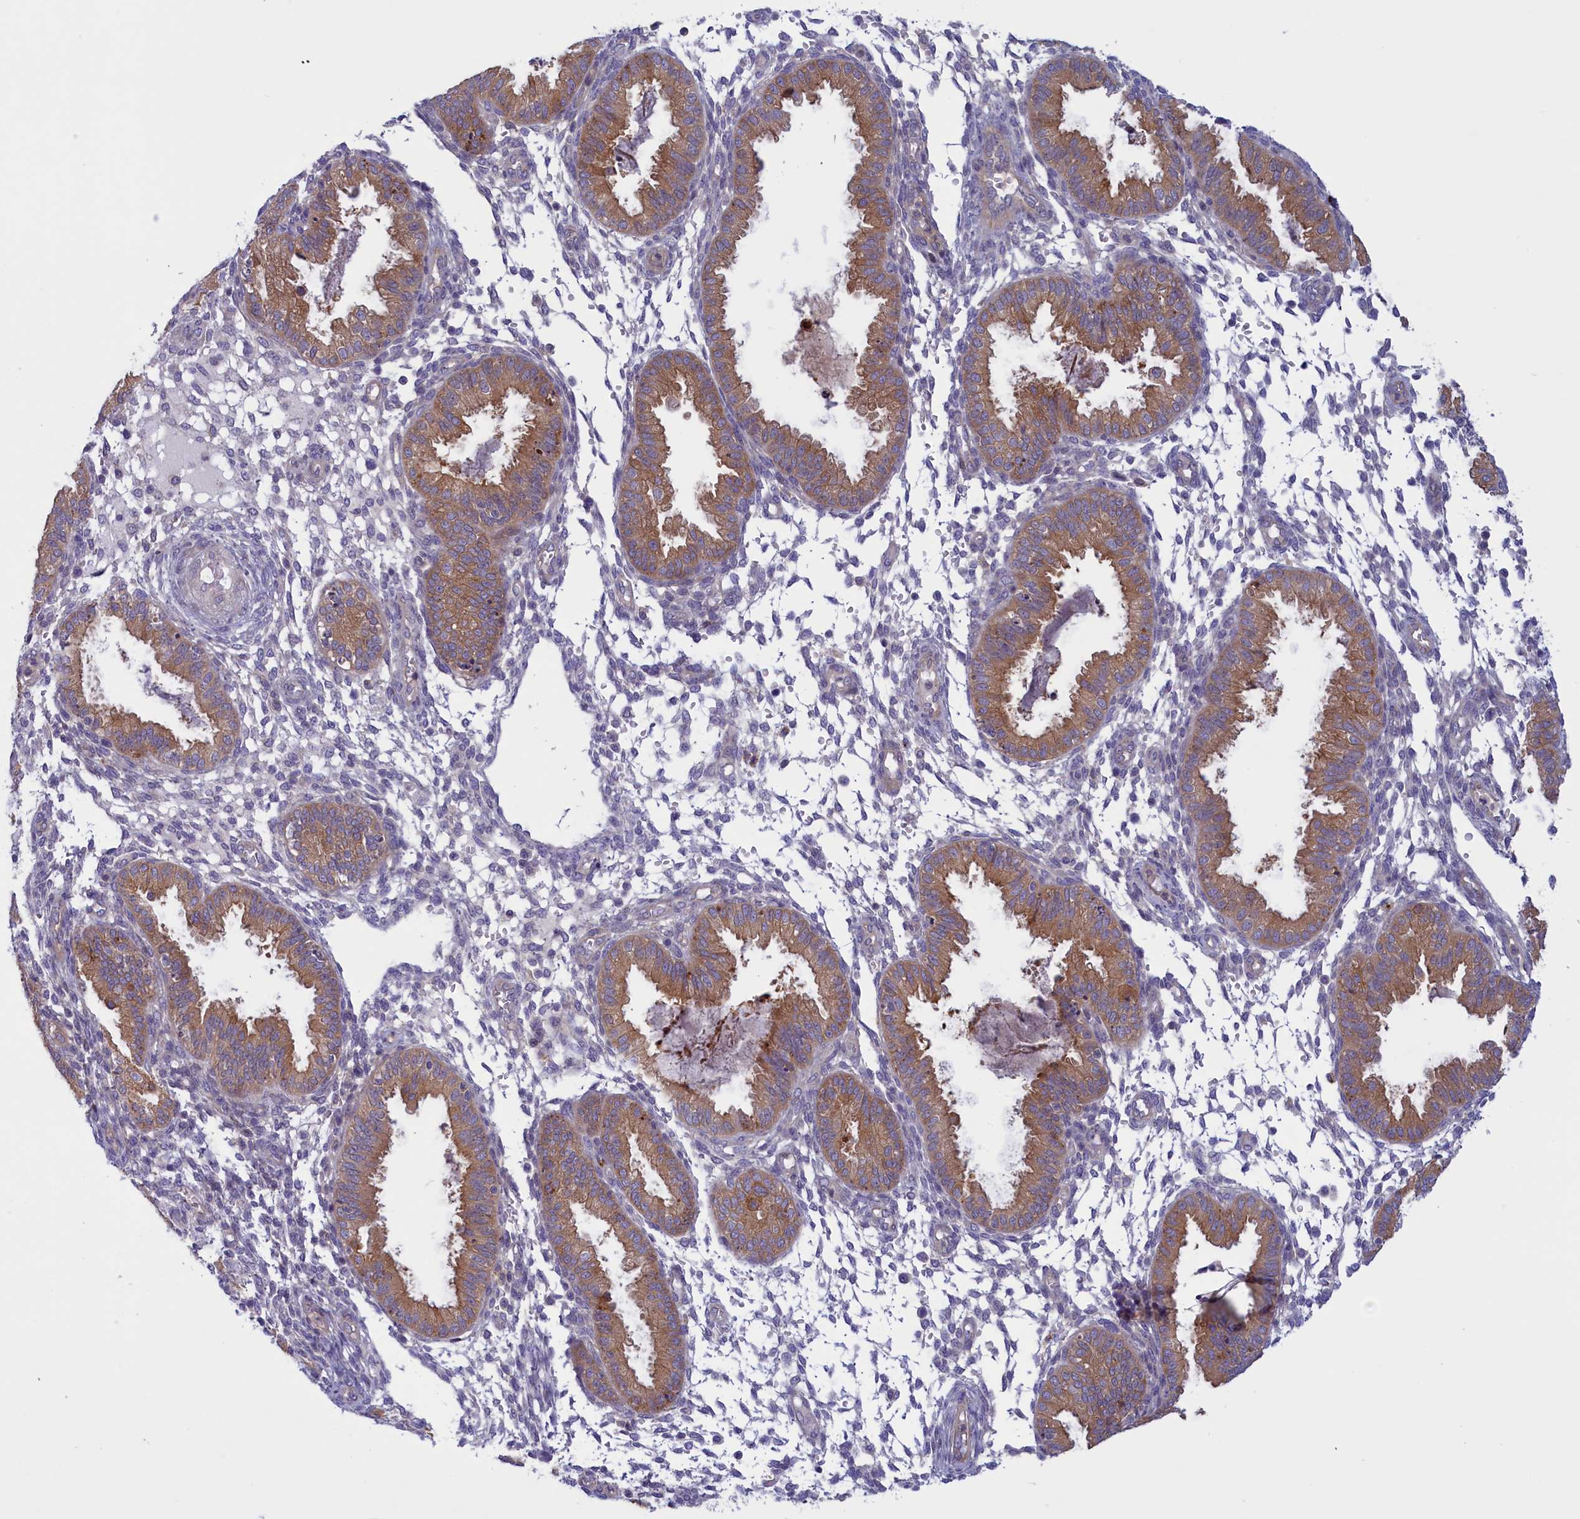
{"staining": {"intensity": "negative", "quantity": "none", "location": "none"}, "tissue": "endometrium", "cell_type": "Cells in endometrial stroma", "image_type": "normal", "snomed": [{"axis": "morphology", "description": "Normal tissue, NOS"}, {"axis": "topography", "description": "Endometrium"}], "caption": "Immunohistochemistry (IHC) photomicrograph of benign endometrium: human endometrium stained with DAB demonstrates no significant protein staining in cells in endometrial stroma.", "gene": "CORO2A", "patient": {"sex": "female", "age": 33}}